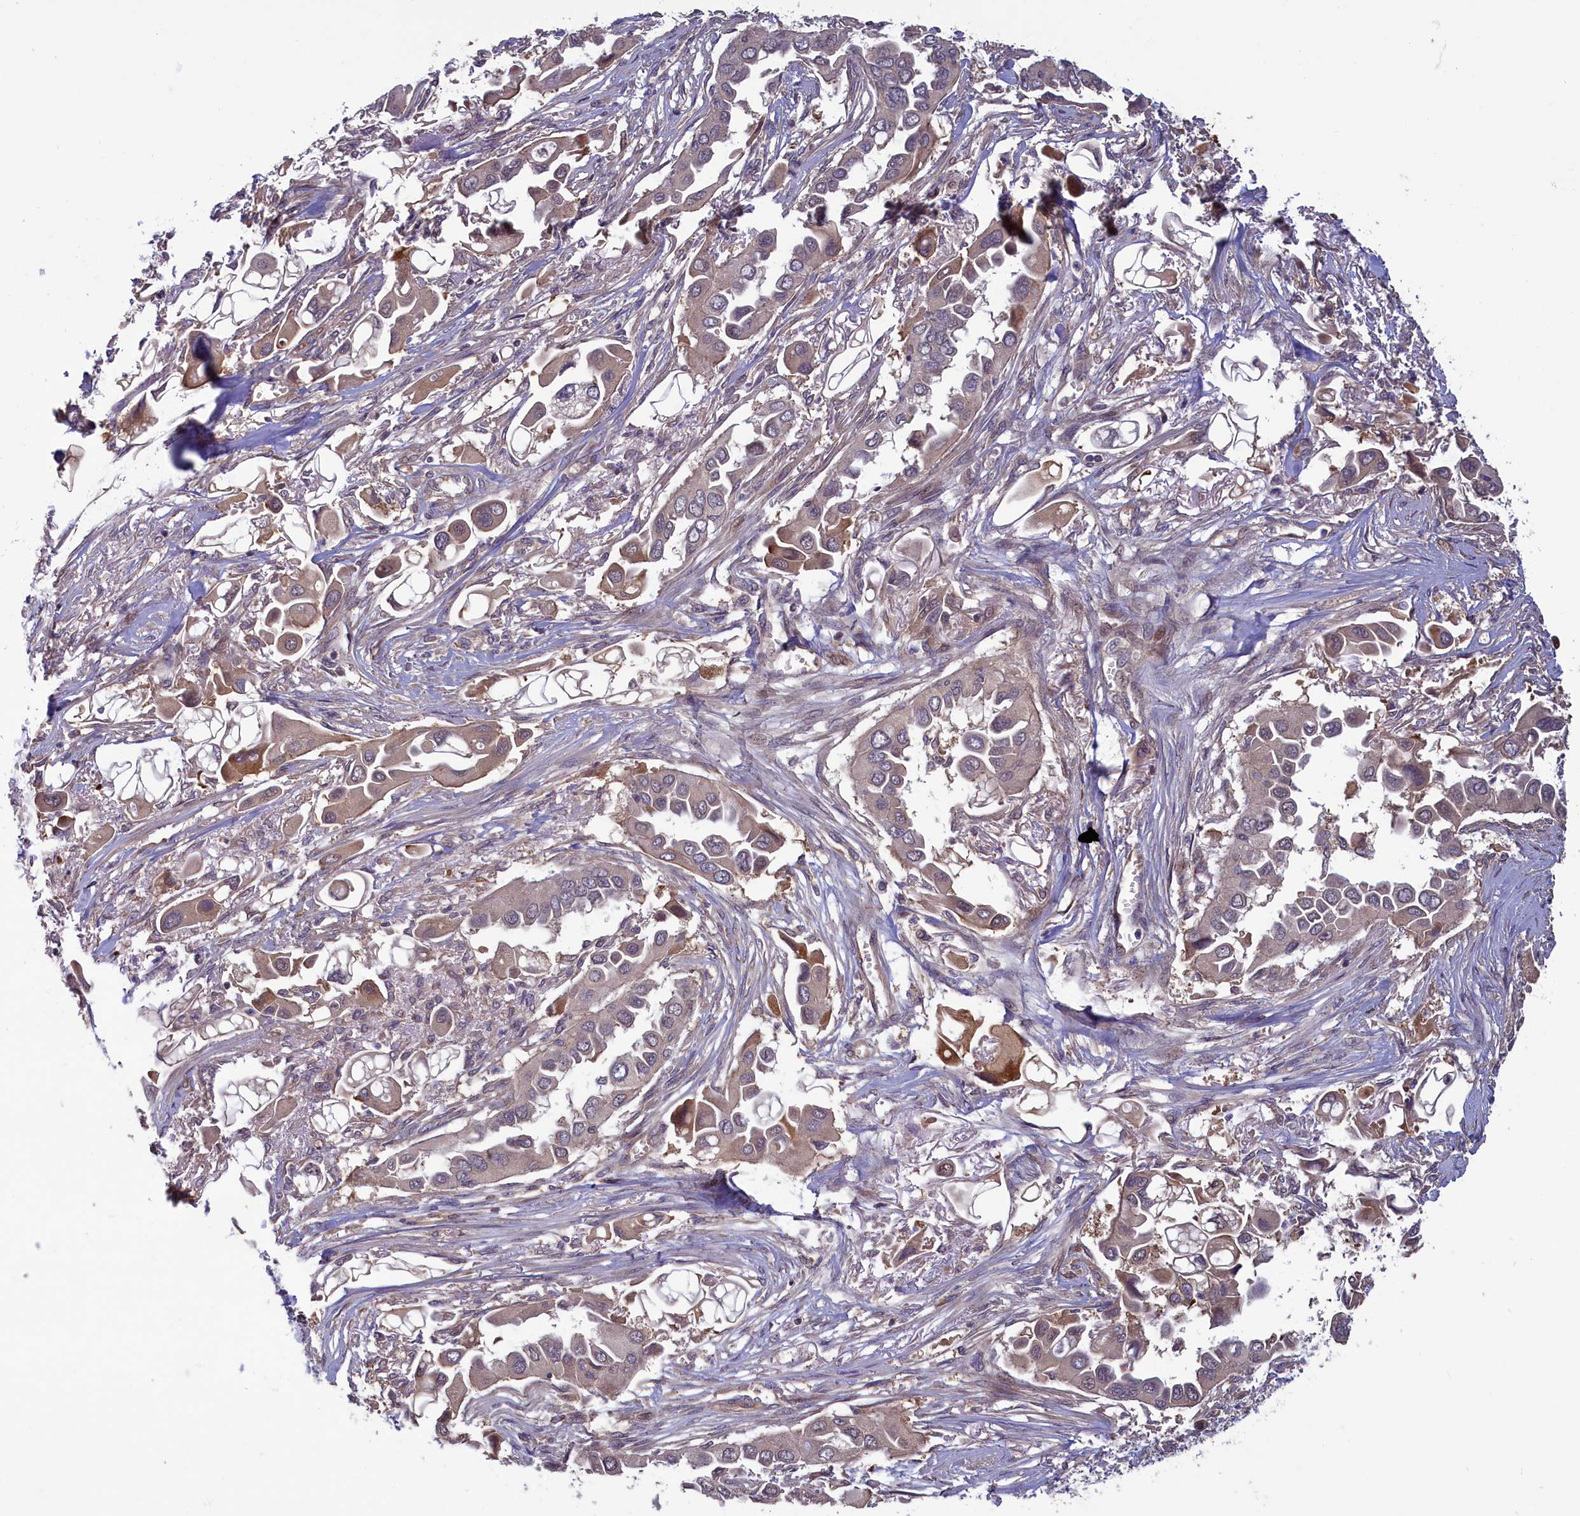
{"staining": {"intensity": "weak", "quantity": "25%-75%", "location": "cytoplasmic/membranous"}, "tissue": "lung cancer", "cell_type": "Tumor cells", "image_type": "cancer", "snomed": [{"axis": "morphology", "description": "Adenocarcinoma, NOS"}, {"axis": "topography", "description": "Lung"}], "caption": "About 25%-75% of tumor cells in human lung cancer (adenocarcinoma) demonstrate weak cytoplasmic/membranous protein staining as visualized by brown immunohistochemical staining.", "gene": "CIAO2B", "patient": {"sex": "female", "age": 76}}